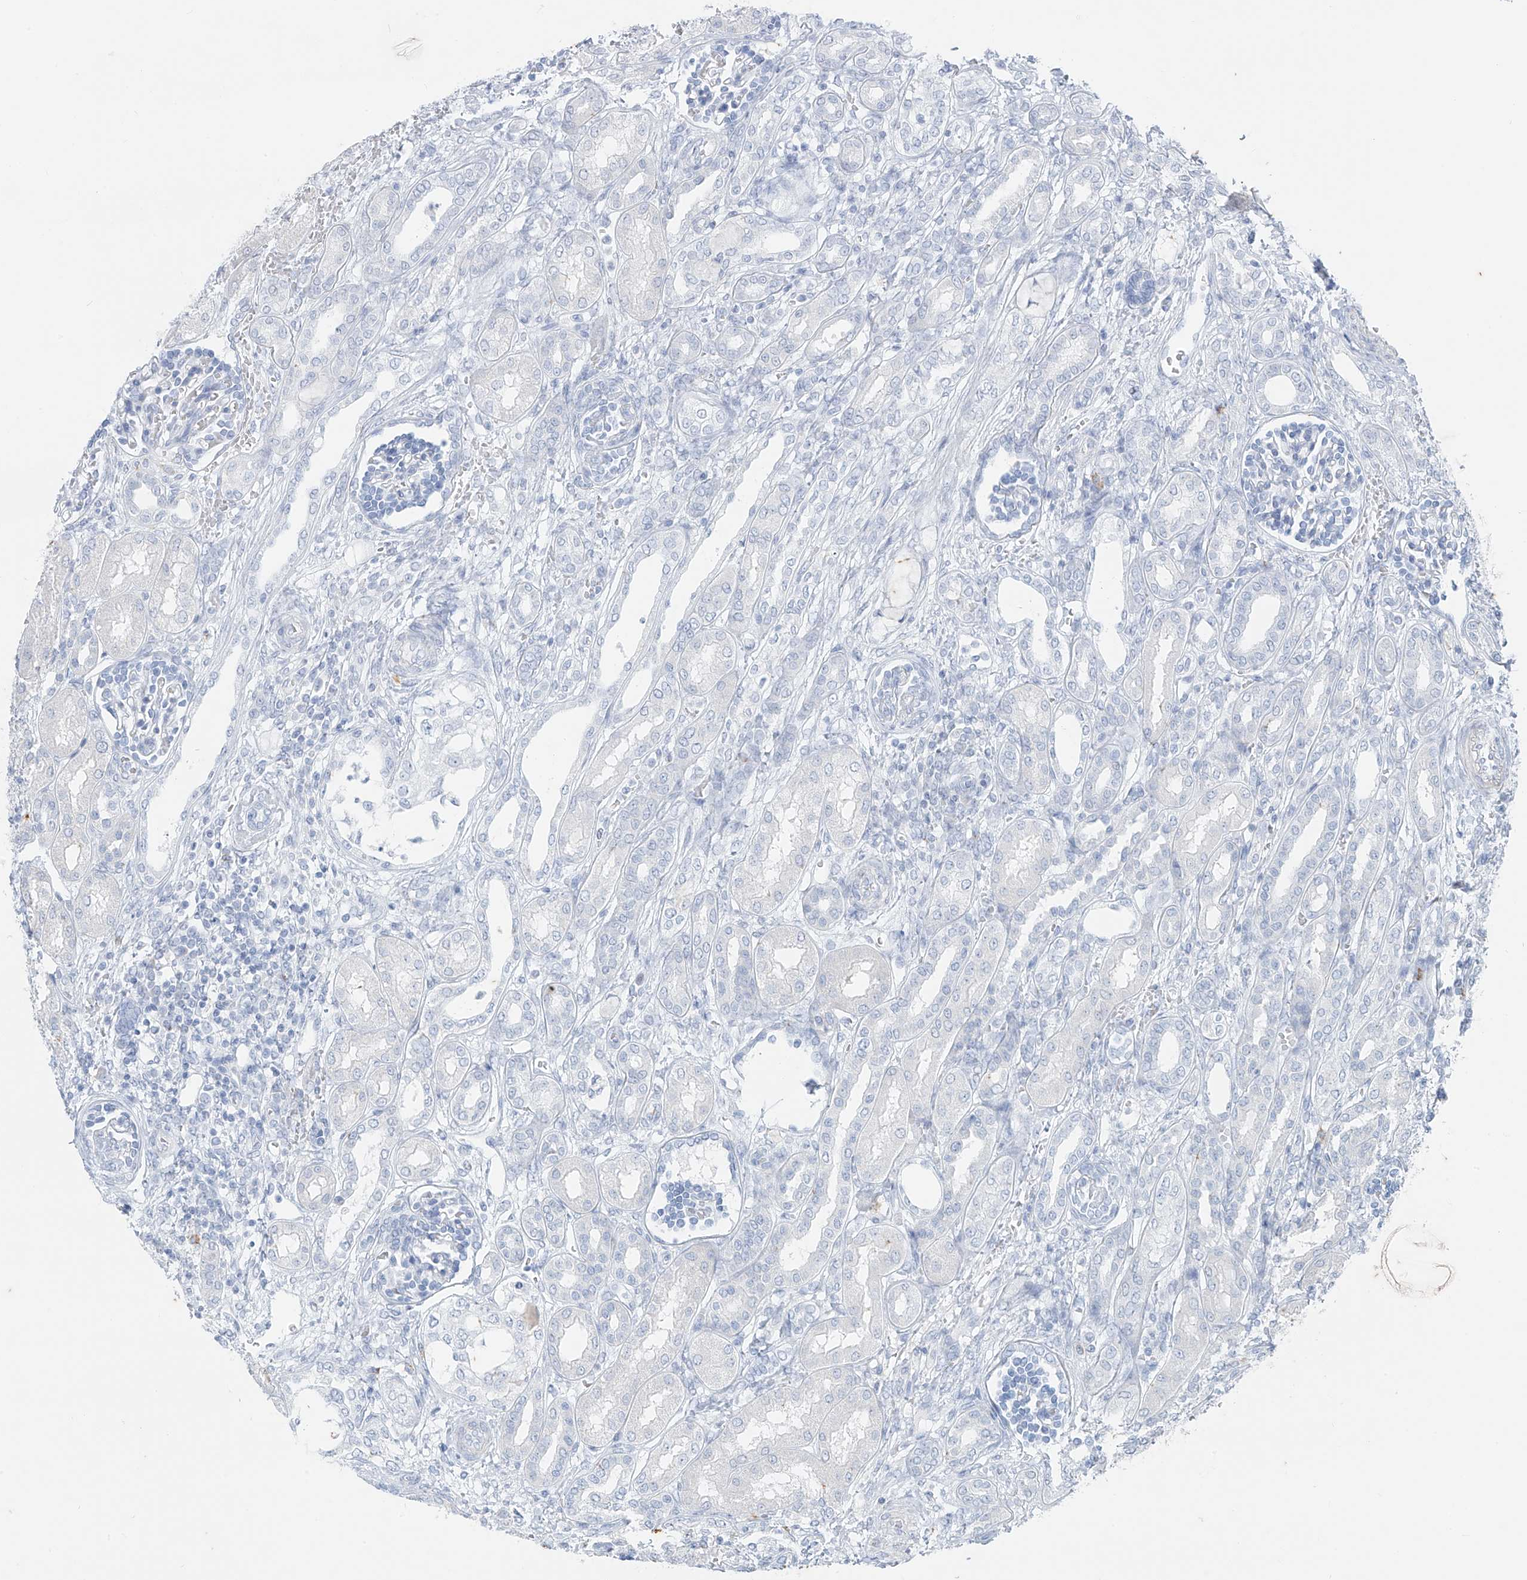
{"staining": {"intensity": "negative", "quantity": "none", "location": "none"}, "tissue": "kidney", "cell_type": "Cells in glomeruli", "image_type": "normal", "snomed": [{"axis": "morphology", "description": "Normal tissue, NOS"}, {"axis": "morphology", "description": "Neoplasm, malignant, NOS"}, {"axis": "topography", "description": "Kidney"}], "caption": "Unremarkable kidney was stained to show a protein in brown. There is no significant staining in cells in glomeruli. (IHC, brightfield microscopy, high magnification).", "gene": "CX3CR1", "patient": {"sex": "female", "age": 1}}